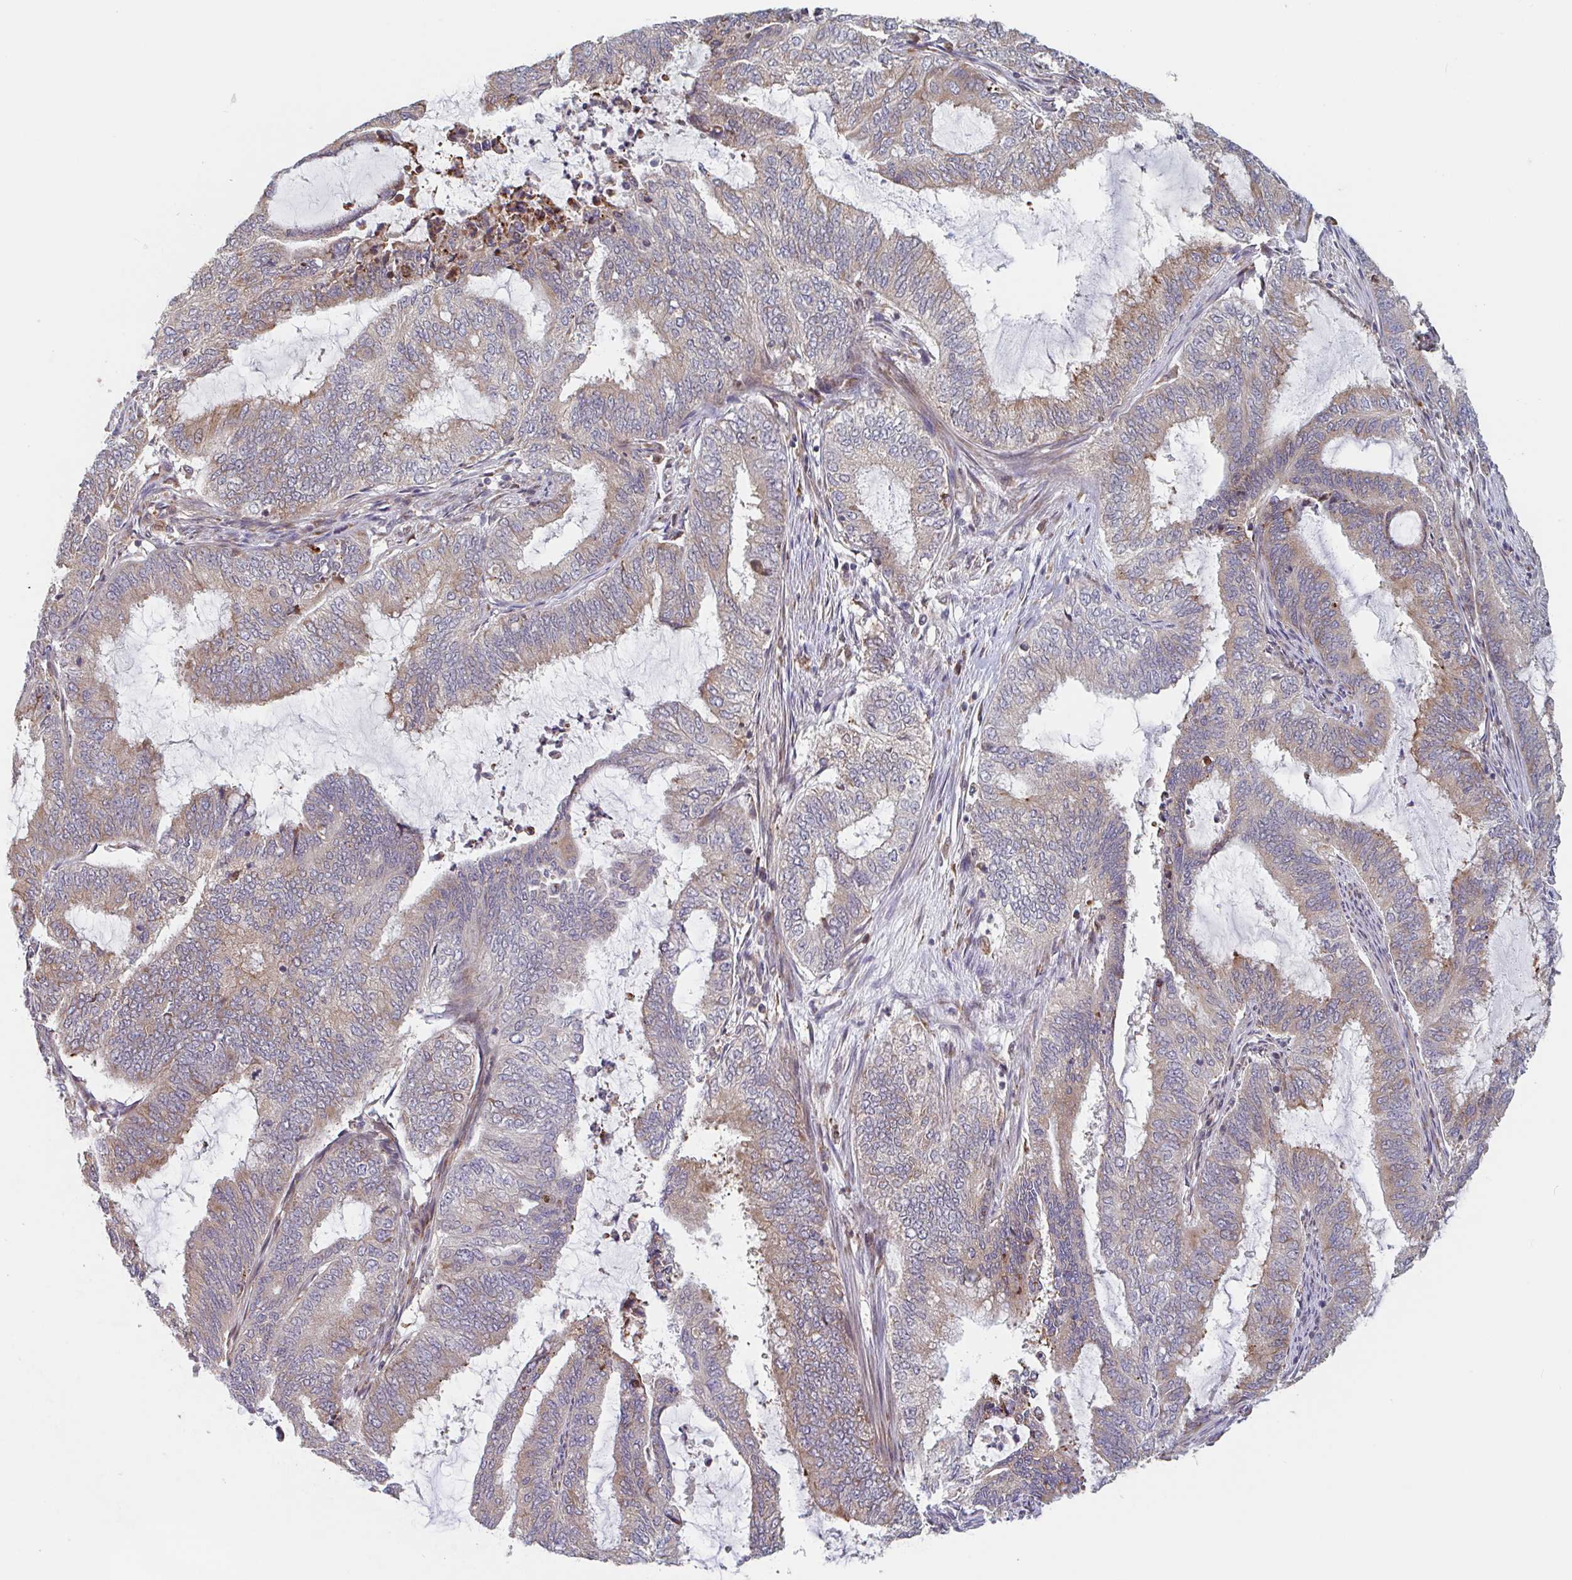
{"staining": {"intensity": "weak", "quantity": "25%-75%", "location": "cytoplasmic/membranous"}, "tissue": "endometrial cancer", "cell_type": "Tumor cells", "image_type": "cancer", "snomed": [{"axis": "morphology", "description": "Adenocarcinoma, NOS"}, {"axis": "topography", "description": "Endometrium"}], "caption": "Approximately 25%-75% of tumor cells in human endometrial adenocarcinoma exhibit weak cytoplasmic/membranous protein positivity as visualized by brown immunohistochemical staining.", "gene": "NUB1", "patient": {"sex": "female", "age": 51}}